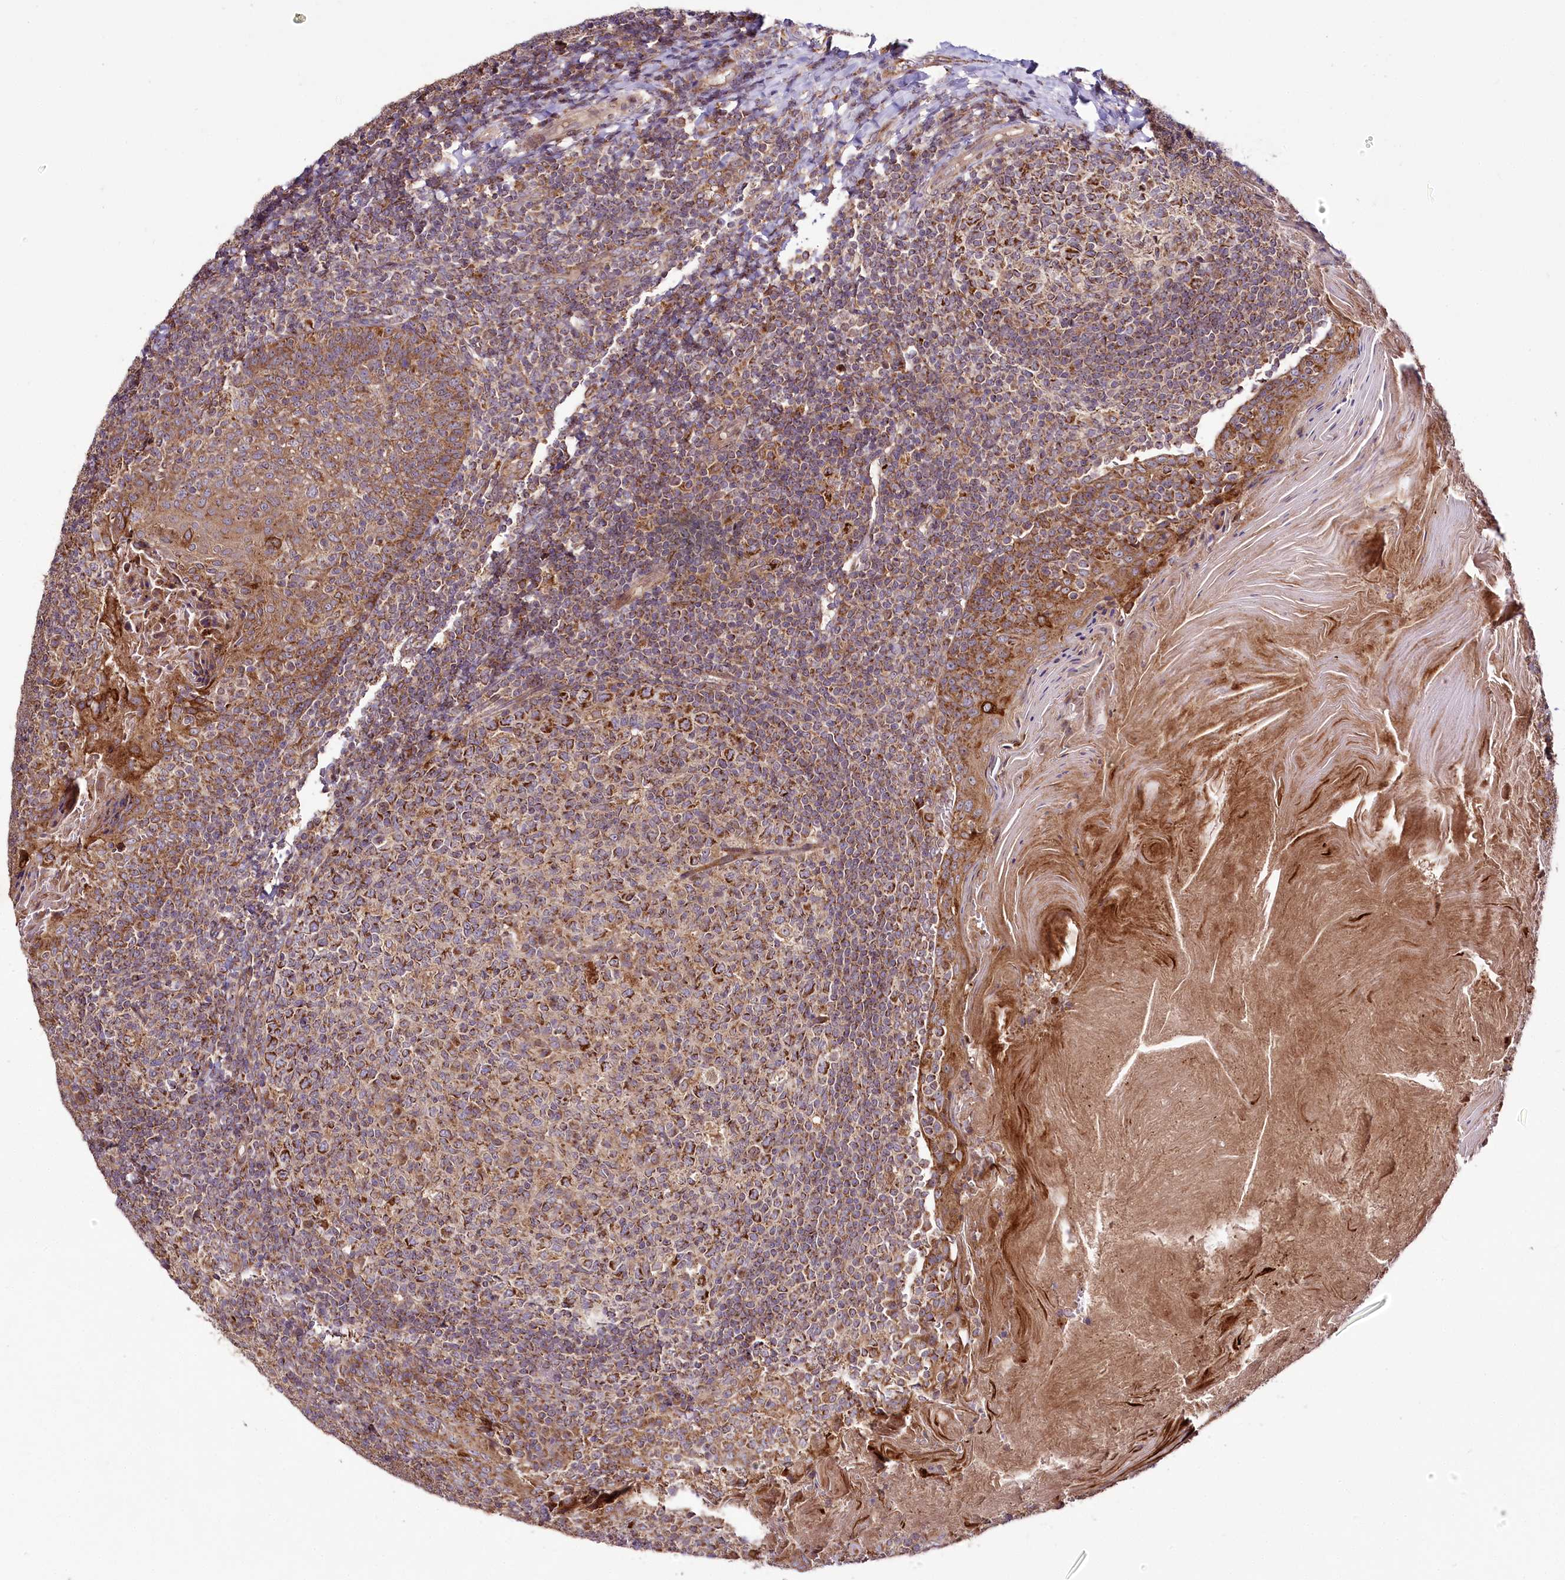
{"staining": {"intensity": "strong", "quantity": "25%-75%", "location": "cytoplasmic/membranous"}, "tissue": "tonsil", "cell_type": "Germinal center cells", "image_type": "normal", "snomed": [{"axis": "morphology", "description": "Normal tissue, NOS"}, {"axis": "topography", "description": "Tonsil"}], "caption": "A high-resolution histopathology image shows immunohistochemistry staining of benign tonsil, which demonstrates strong cytoplasmic/membranous staining in about 25%-75% of germinal center cells. Using DAB (brown) and hematoxylin (blue) stains, captured at high magnification using brightfield microscopy.", "gene": "RAB7A", "patient": {"sex": "female", "age": 19}}